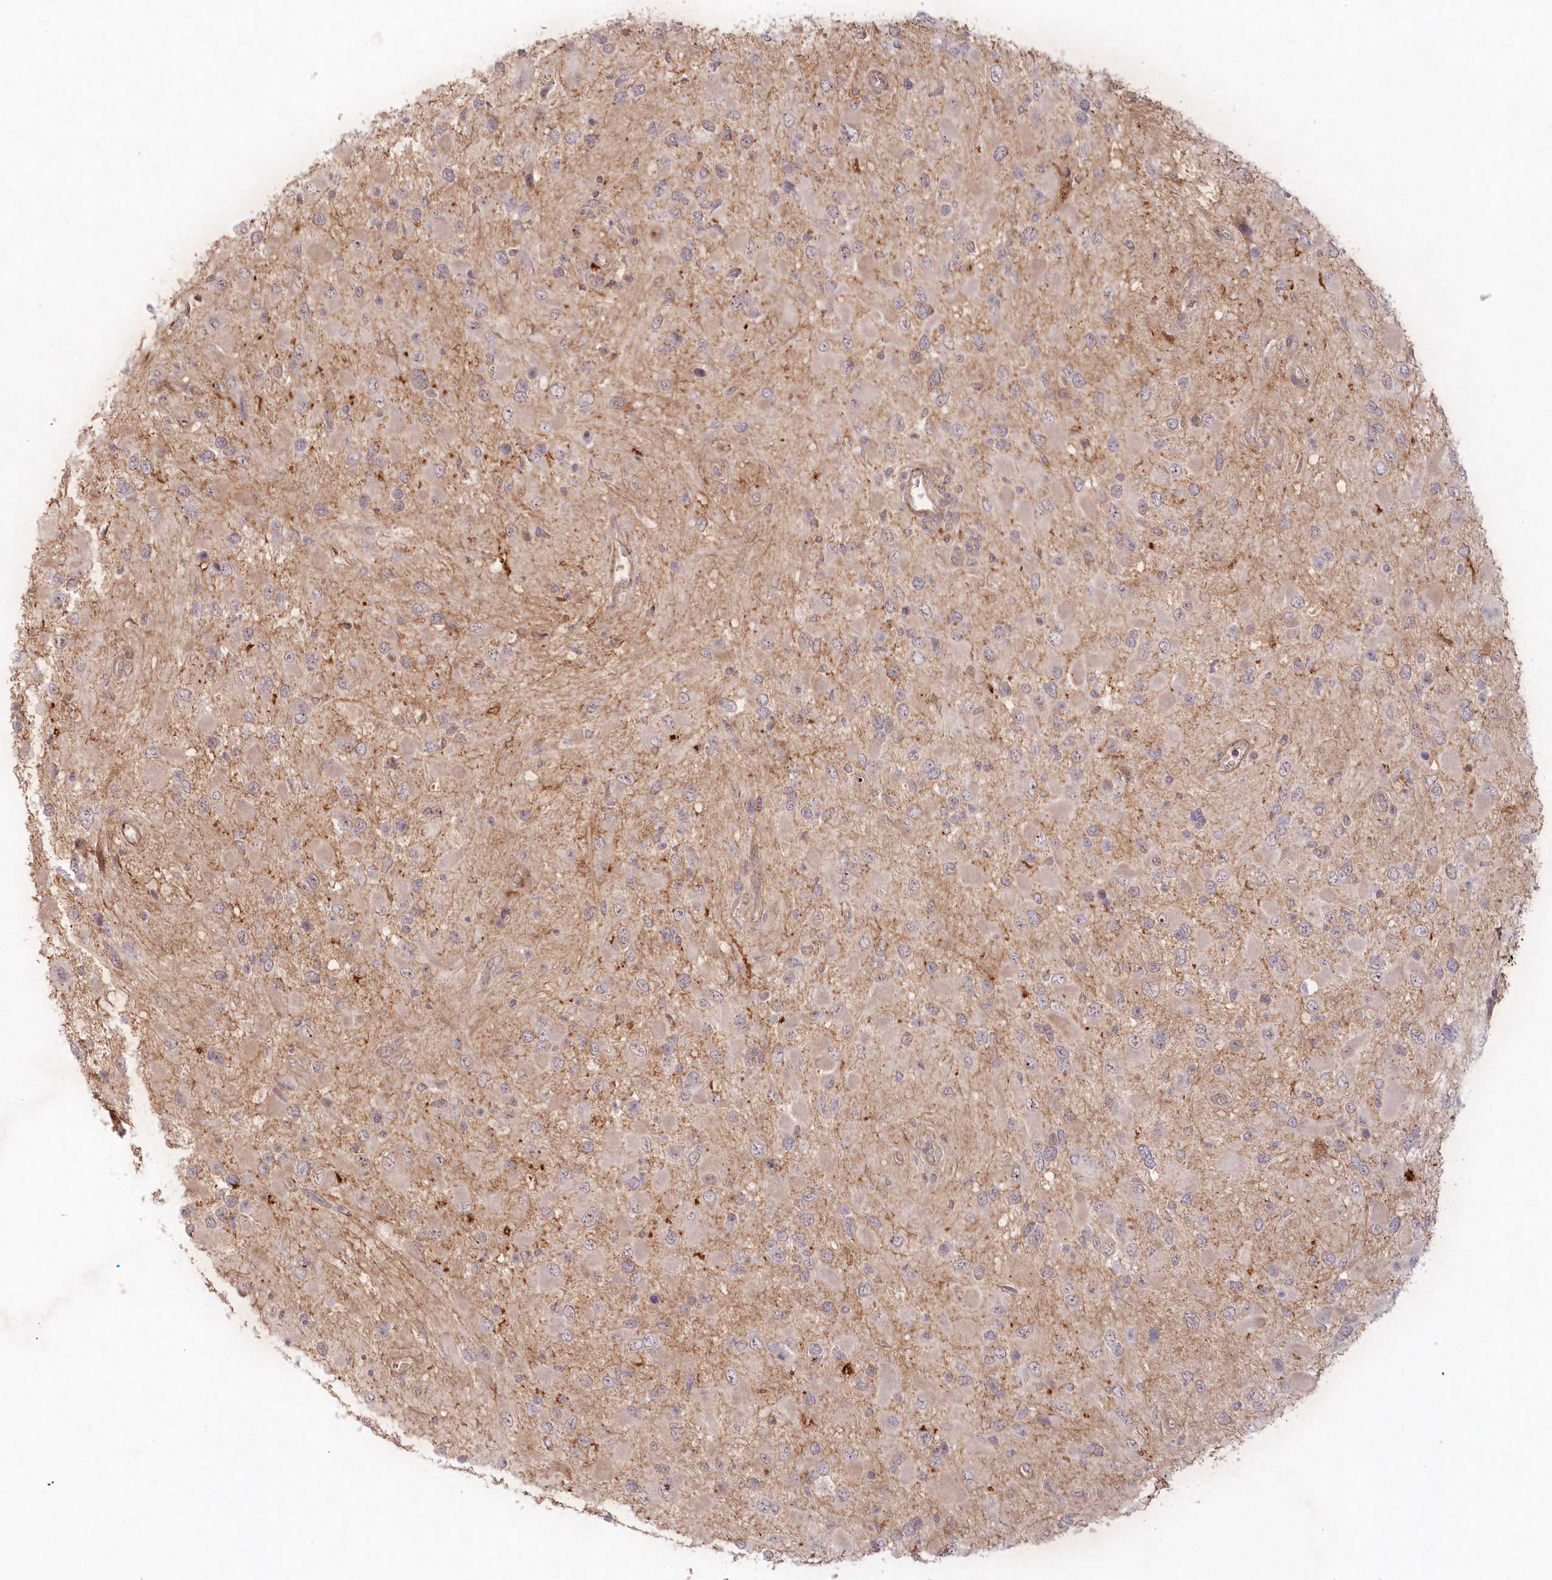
{"staining": {"intensity": "weak", "quantity": "25%-75%", "location": "cytoplasmic/membranous"}, "tissue": "glioma", "cell_type": "Tumor cells", "image_type": "cancer", "snomed": [{"axis": "morphology", "description": "Glioma, malignant, High grade"}, {"axis": "topography", "description": "Brain"}], "caption": "This is a photomicrograph of immunohistochemistry staining of glioma, which shows weak positivity in the cytoplasmic/membranous of tumor cells.", "gene": "TOGARAM2", "patient": {"sex": "male", "age": 53}}